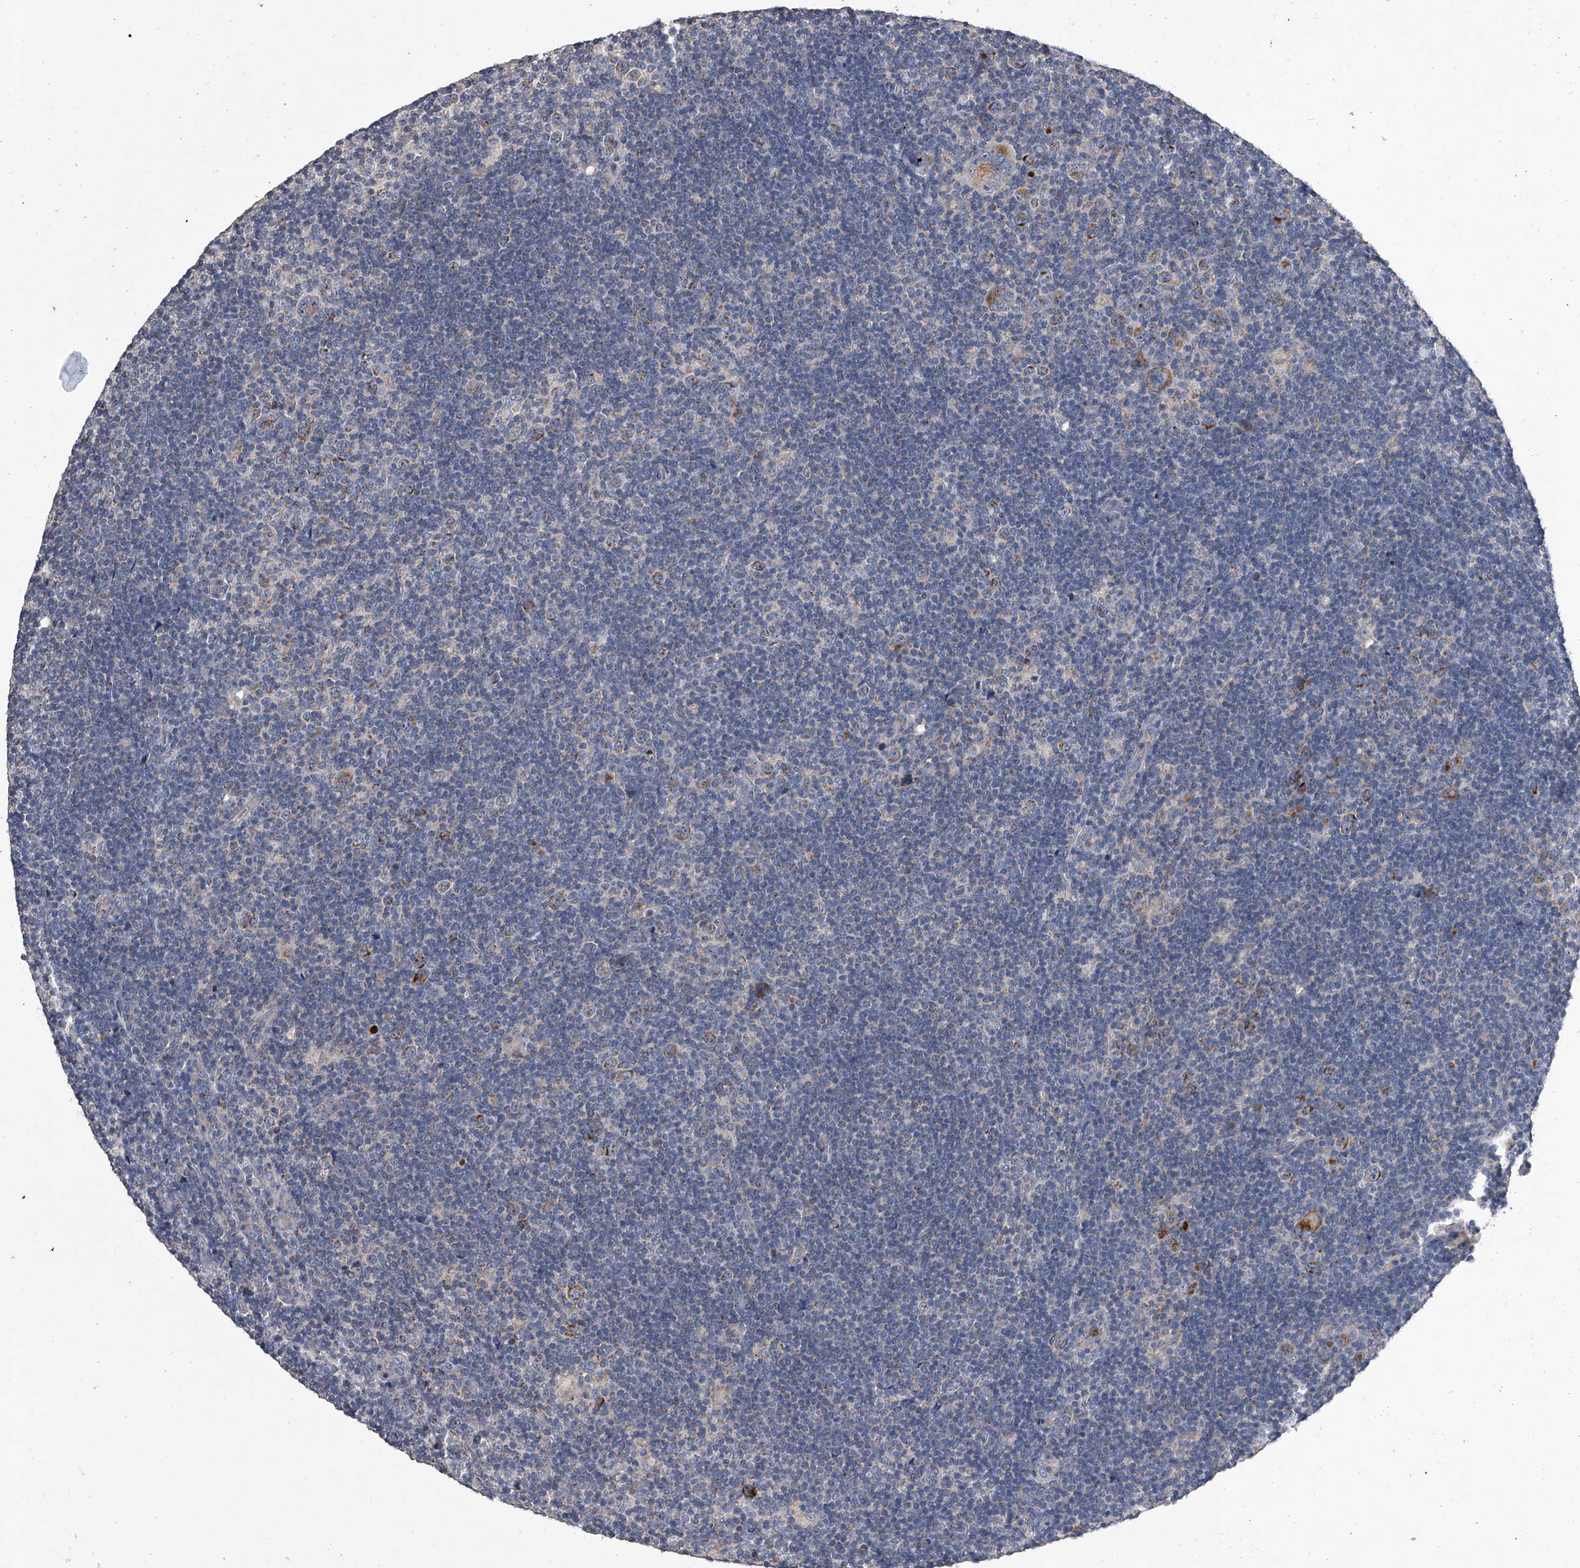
{"staining": {"intensity": "moderate", "quantity": ">75%", "location": "cytoplasmic/membranous"}, "tissue": "lymphoma", "cell_type": "Tumor cells", "image_type": "cancer", "snomed": [{"axis": "morphology", "description": "Hodgkin's disease, NOS"}, {"axis": "topography", "description": "Lymph node"}], "caption": "Brown immunohistochemical staining in lymphoma exhibits moderate cytoplasmic/membranous positivity in about >75% of tumor cells.", "gene": "NRP1", "patient": {"sex": "female", "age": 57}}